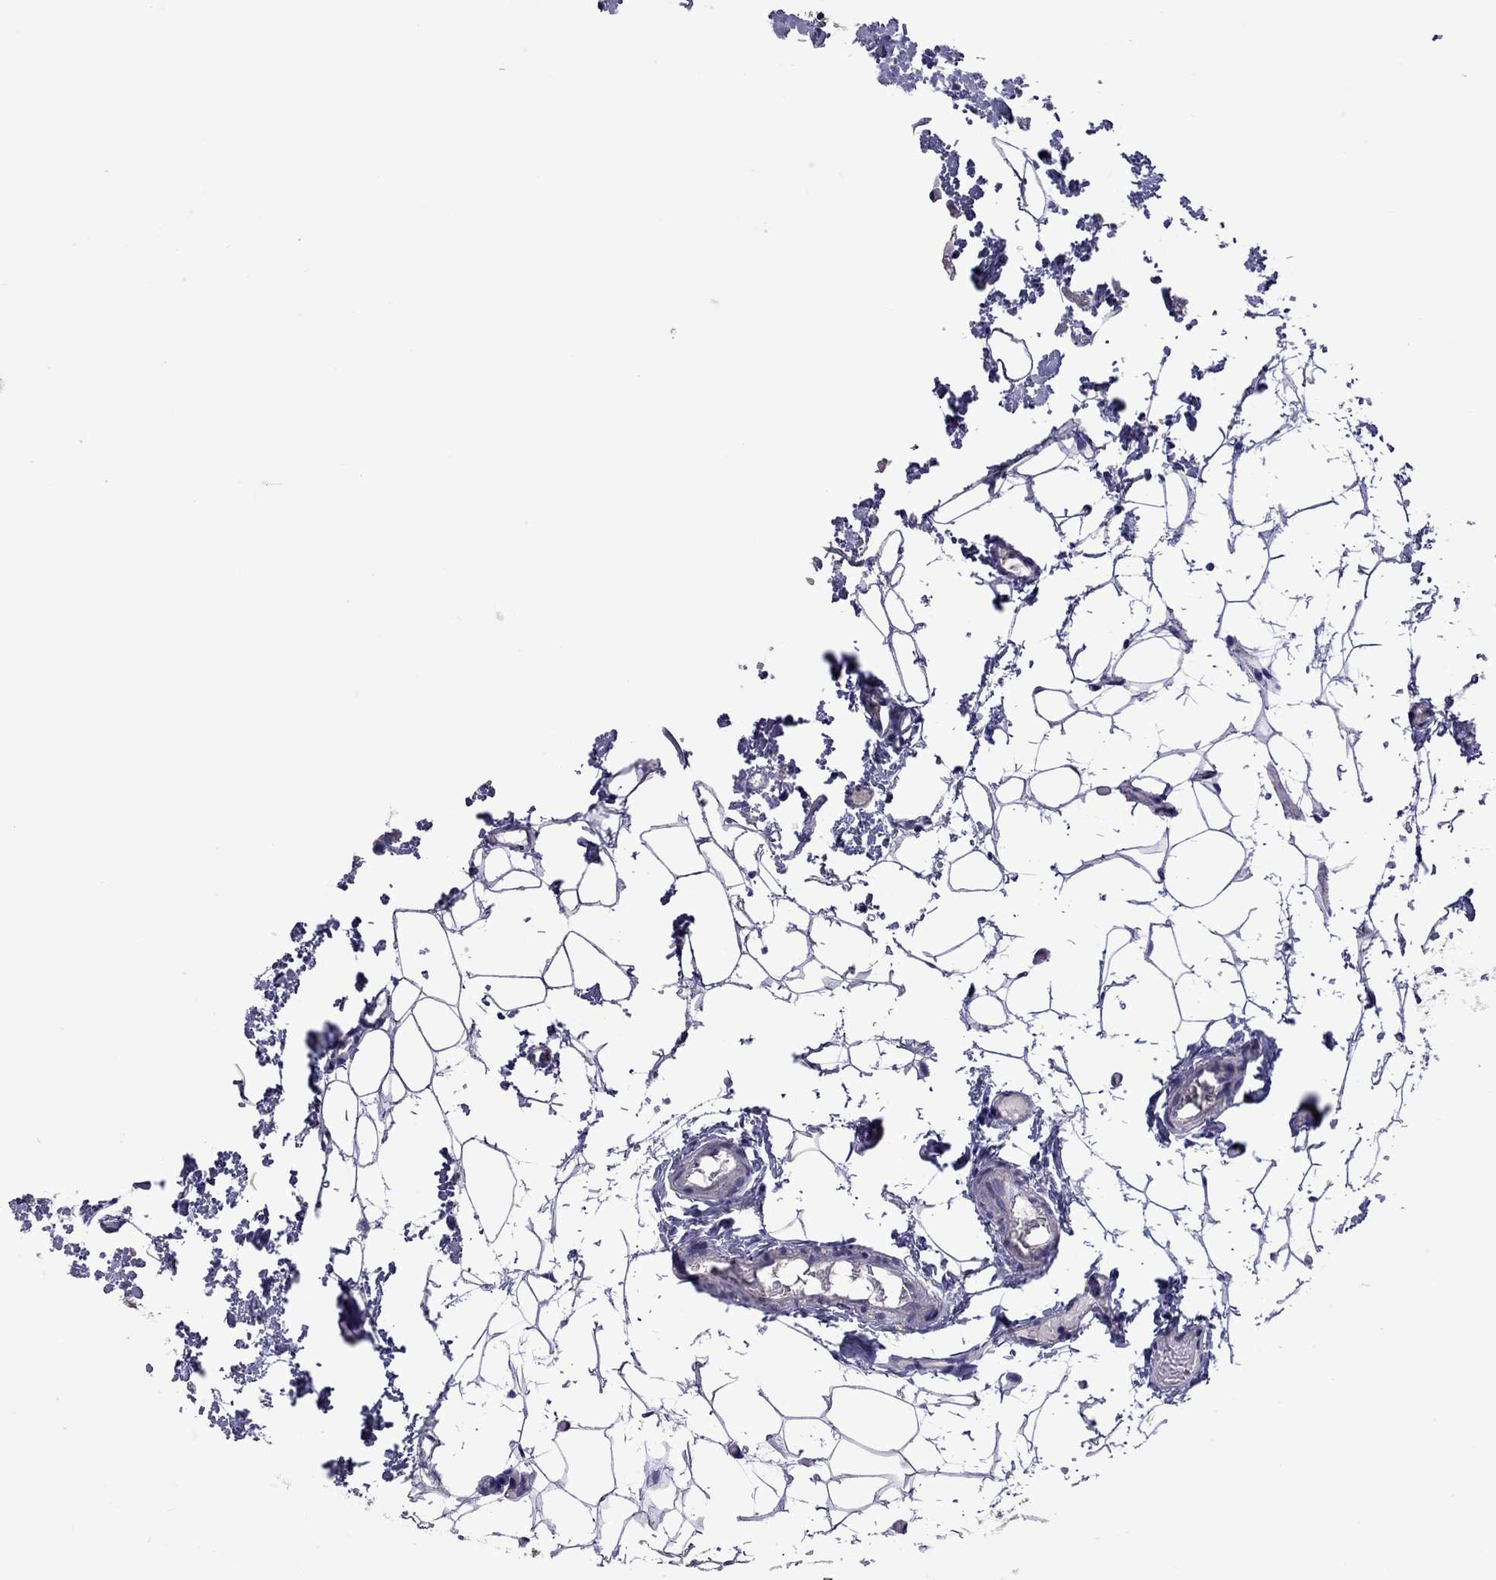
{"staining": {"intensity": "negative", "quantity": "none", "location": "none"}, "tissue": "lymph node", "cell_type": "Germinal center cells", "image_type": "normal", "snomed": [{"axis": "morphology", "description": "Normal tissue, NOS"}, {"axis": "topography", "description": "Lymph node"}], "caption": "High magnification brightfield microscopy of benign lymph node stained with DAB (brown) and counterstained with hematoxylin (blue): germinal center cells show no significant positivity.", "gene": "RTP5", "patient": {"sex": "female", "age": 52}}